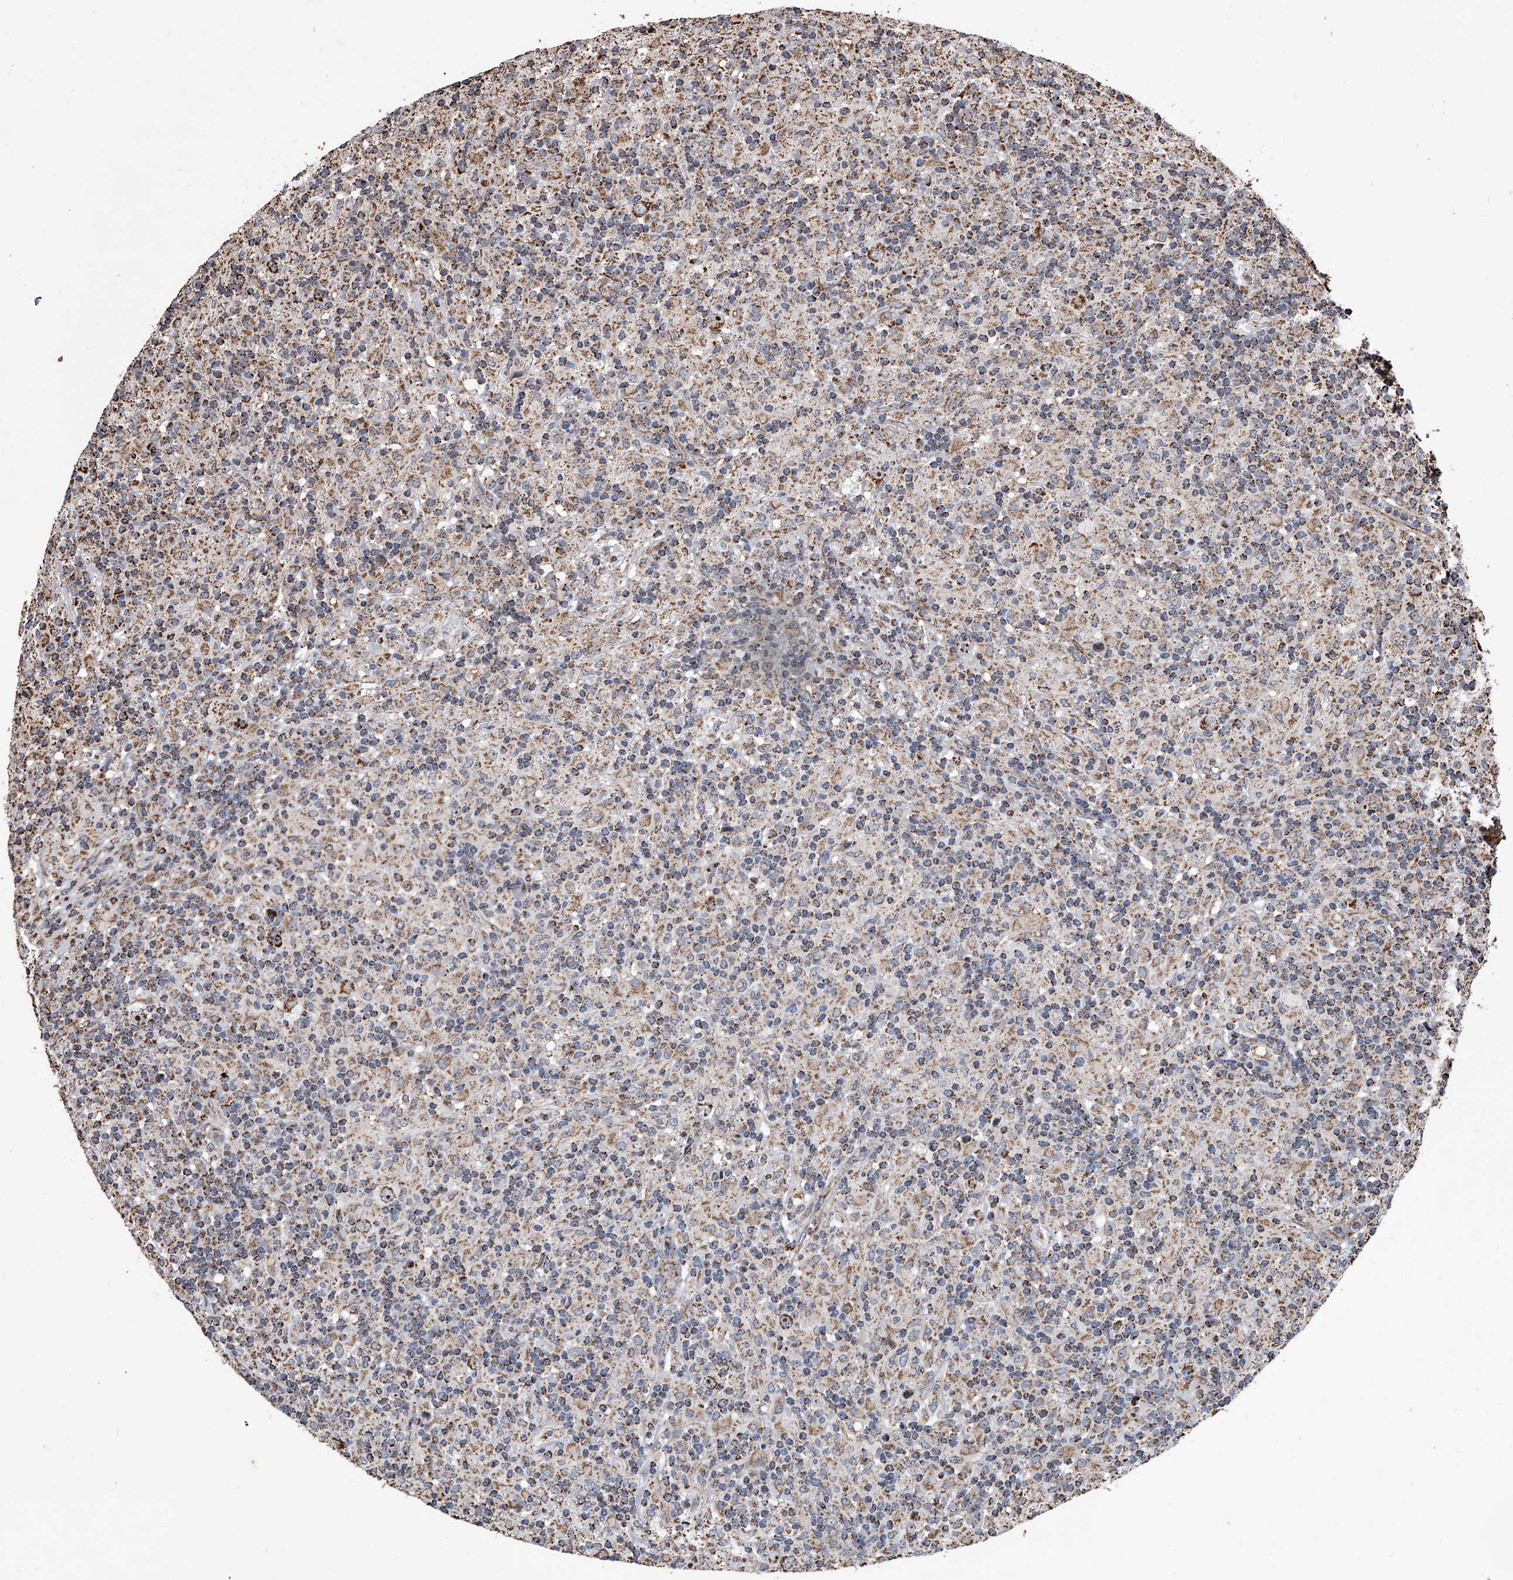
{"staining": {"intensity": "strong", "quantity": ">75%", "location": "cytoplasmic/membranous"}, "tissue": "lymphoma", "cell_type": "Tumor cells", "image_type": "cancer", "snomed": [{"axis": "morphology", "description": "Hodgkin's disease, NOS"}, {"axis": "topography", "description": "Lymph node"}], "caption": "Hodgkin's disease stained with immunohistochemistry (IHC) reveals strong cytoplasmic/membranous expression in about >75% of tumor cells.", "gene": "SMPDL3A", "patient": {"sex": "male", "age": 70}}